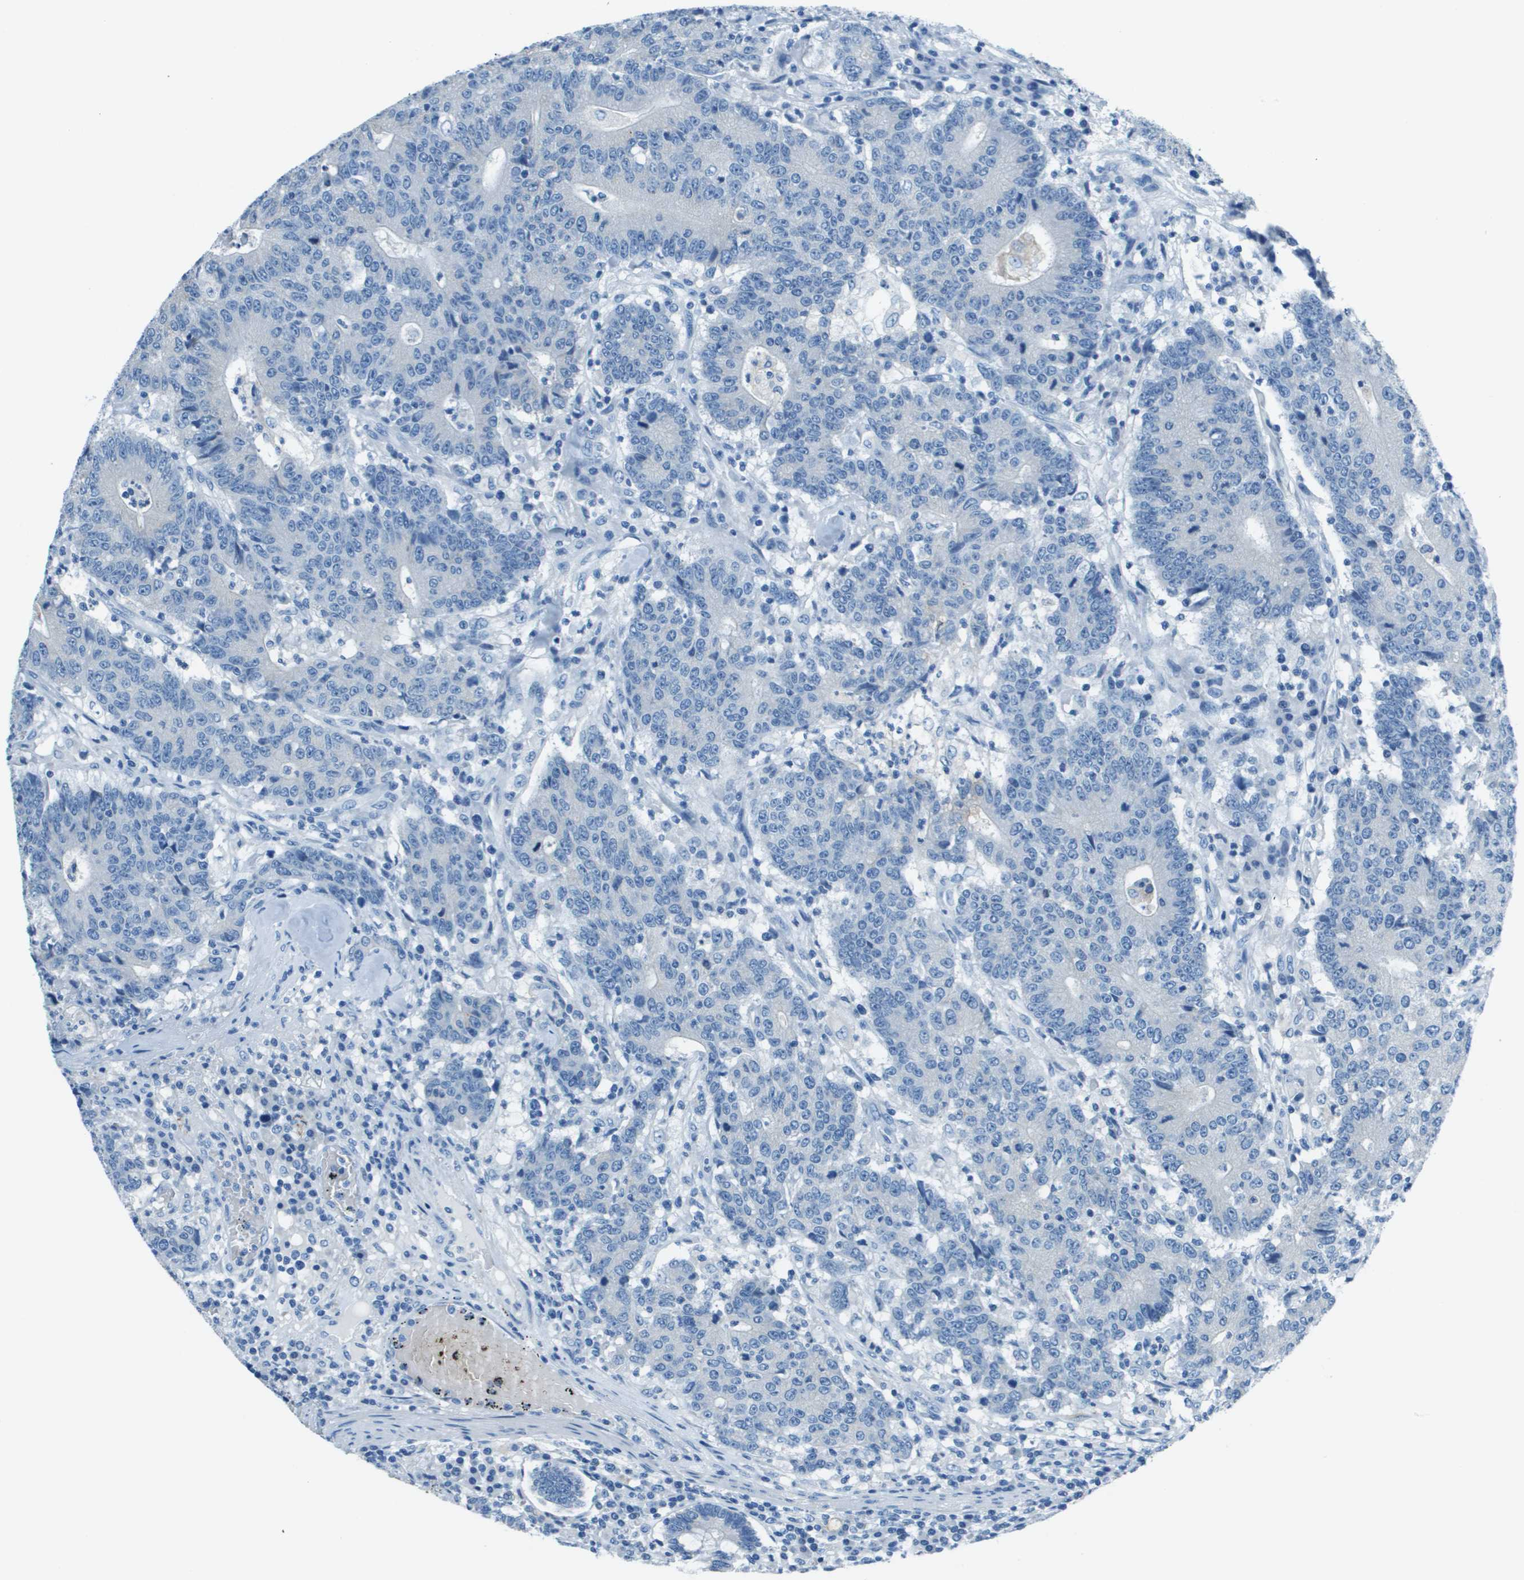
{"staining": {"intensity": "negative", "quantity": "none", "location": "none"}, "tissue": "colorectal cancer", "cell_type": "Tumor cells", "image_type": "cancer", "snomed": [{"axis": "morphology", "description": "Normal tissue, NOS"}, {"axis": "morphology", "description": "Adenocarcinoma, NOS"}, {"axis": "topography", "description": "Colon"}], "caption": "Immunohistochemistry (IHC) histopathology image of colorectal cancer stained for a protein (brown), which reveals no expression in tumor cells.", "gene": "SLC16A10", "patient": {"sex": "female", "age": 75}}